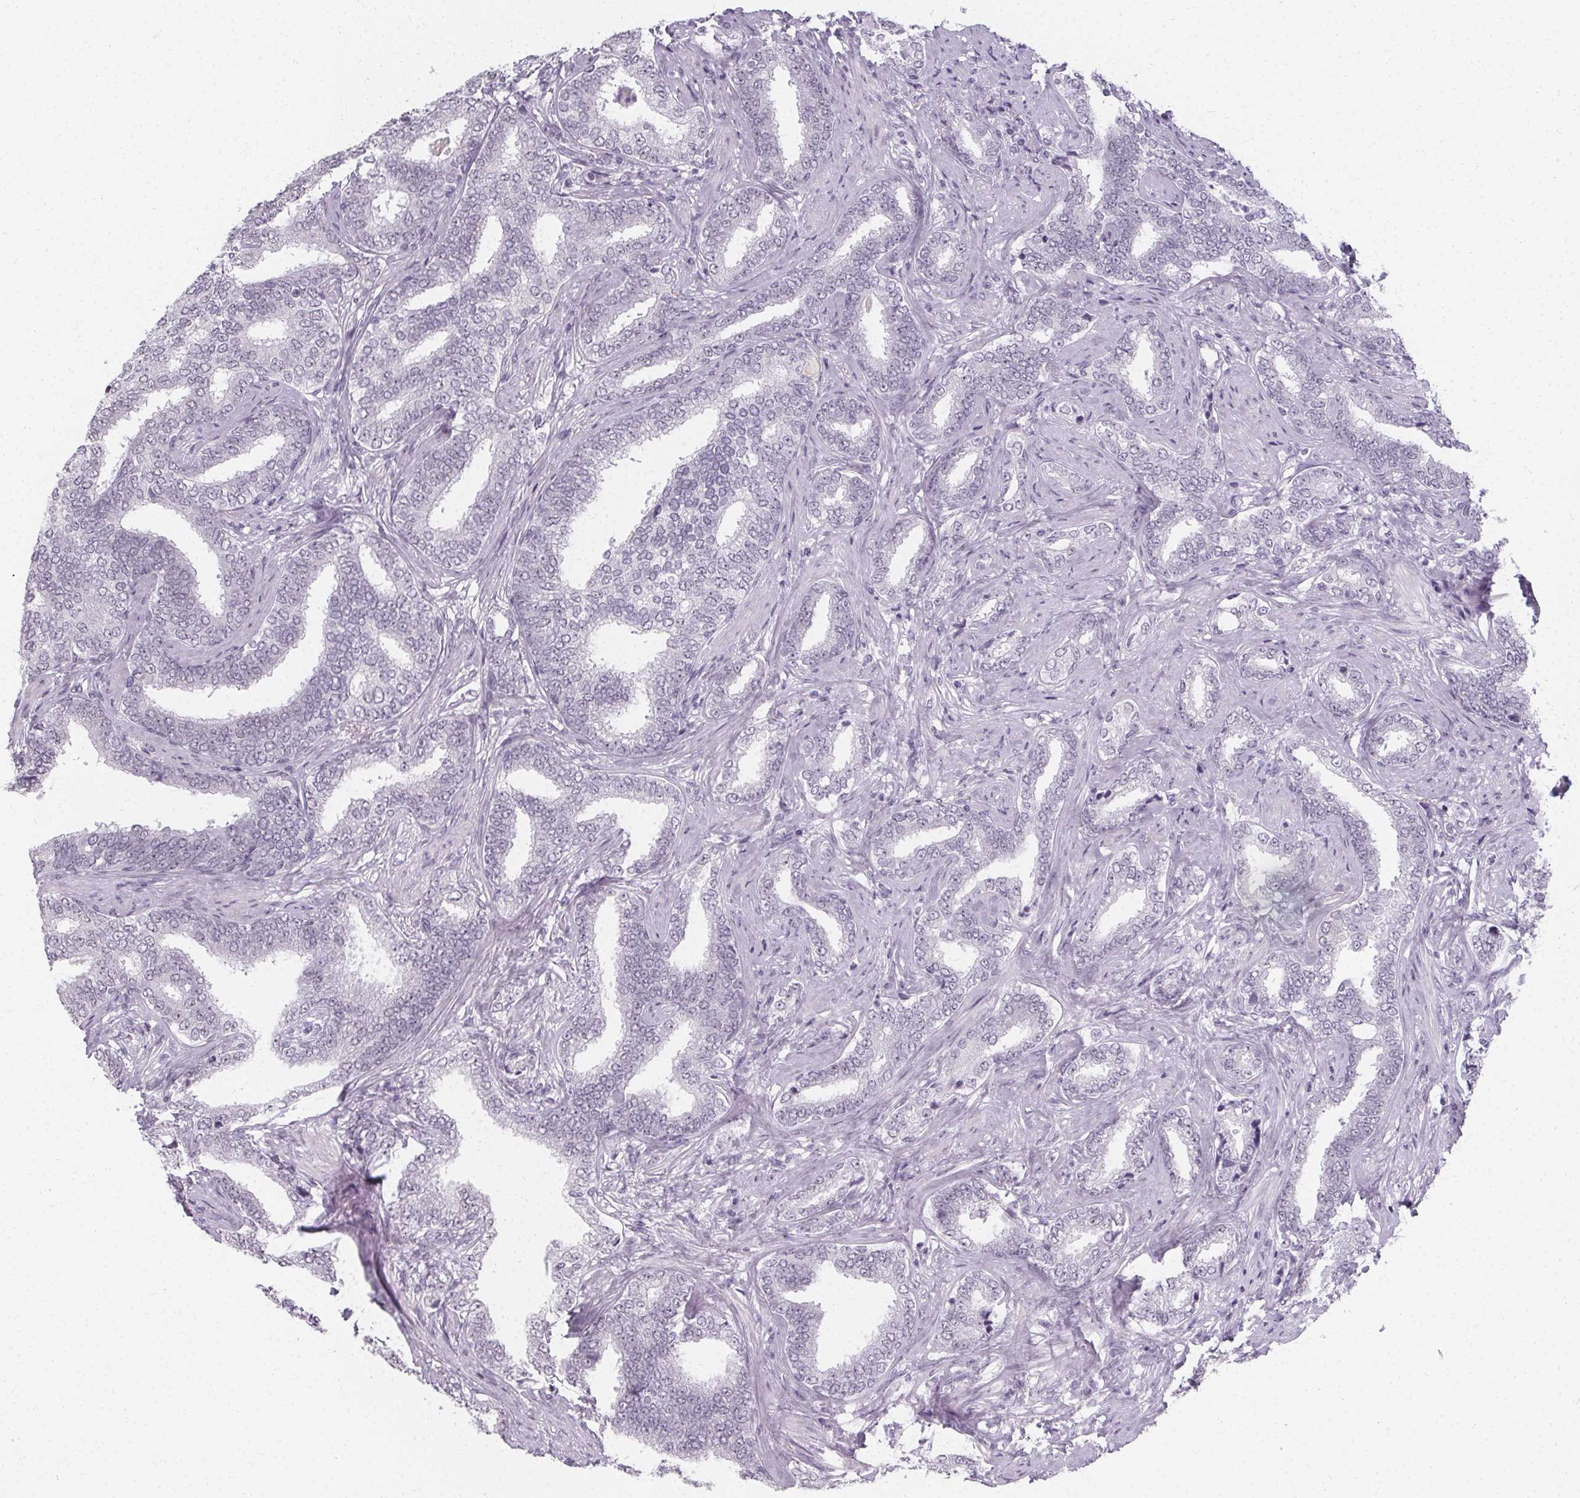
{"staining": {"intensity": "negative", "quantity": "none", "location": "none"}, "tissue": "prostate cancer", "cell_type": "Tumor cells", "image_type": "cancer", "snomed": [{"axis": "morphology", "description": "Adenocarcinoma, High grade"}, {"axis": "topography", "description": "Prostate"}], "caption": "This is an IHC photomicrograph of human high-grade adenocarcinoma (prostate). There is no expression in tumor cells.", "gene": "SYNPR", "patient": {"sex": "male", "age": 72}}